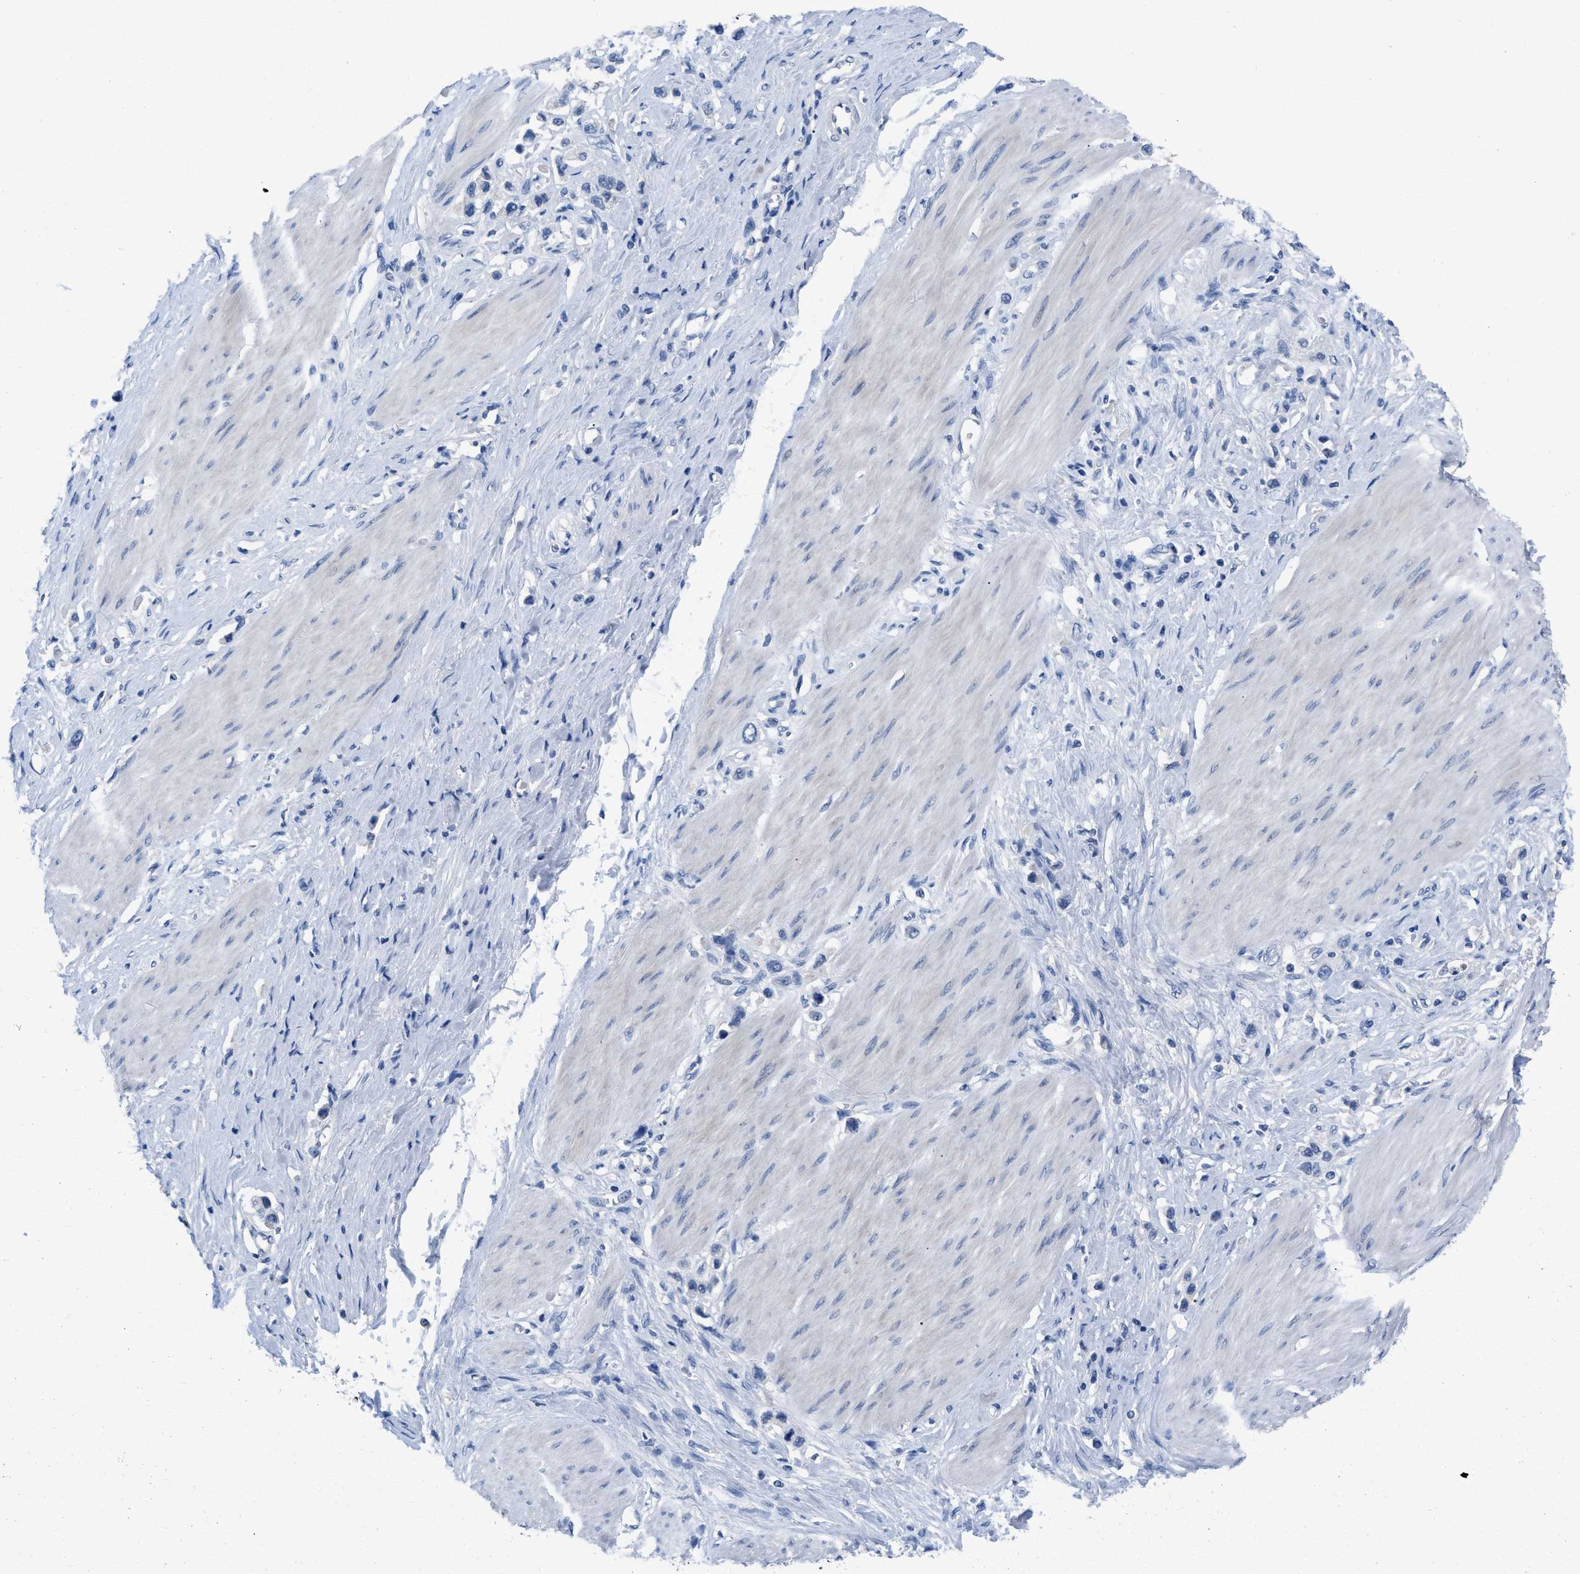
{"staining": {"intensity": "negative", "quantity": "none", "location": "none"}, "tissue": "stomach cancer", "cell_type": "Tumor cells", "image_type": "cancer", "snomed": [{"axis": "morphology", "description": "Adenocarcinoma, NOS"}, {"axis": "topography", "description": "Stomach"}], "caption": "Immunohistochemical staining of stomach adenocarcinoma demonstrates no significant staining in tumor cells.", "gene": "PYY", "patient": {"sex": "female", "age": 65}}